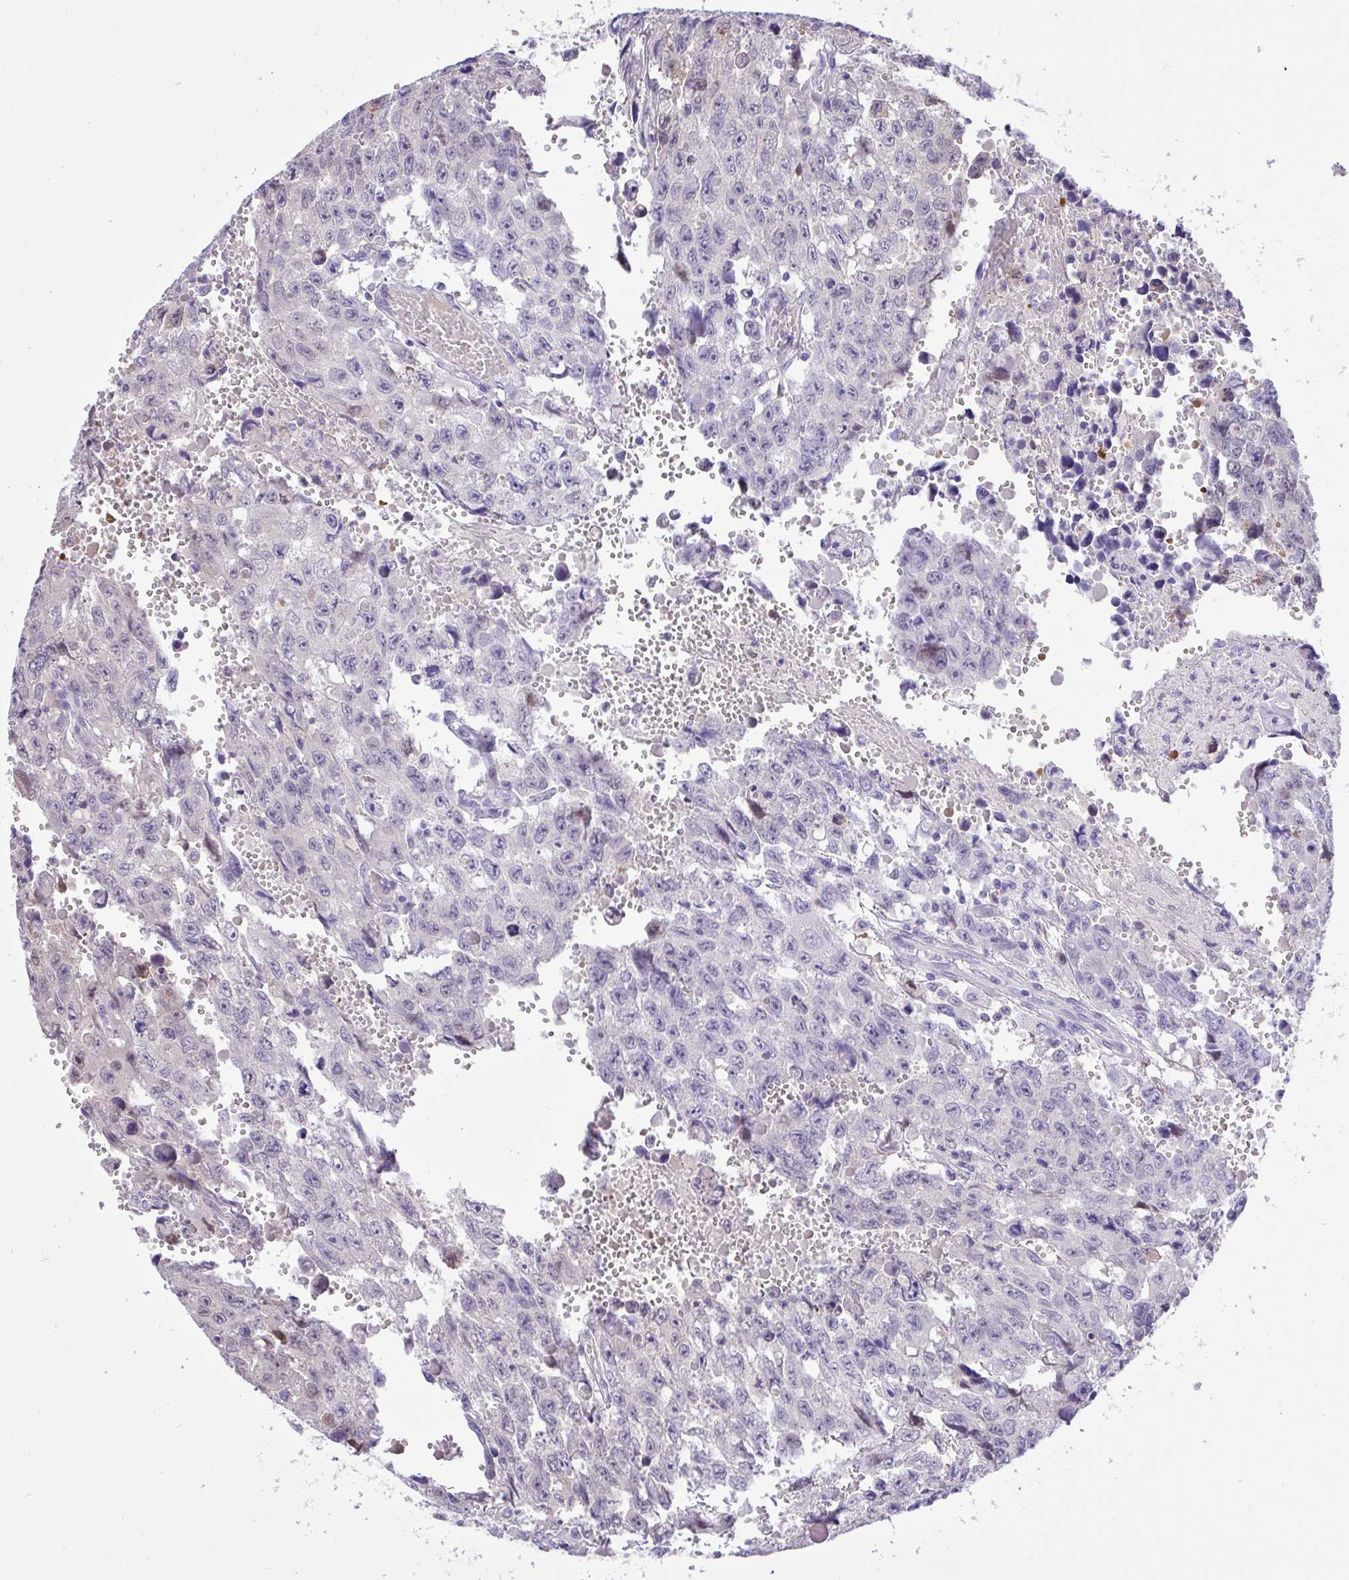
{"staining": {"intensity": "negative", "quantity": "none", "location": "none"}, "tissue": "testis cancer", "cell_type": "Tumor cells", "image_type": "cancer", "snomed": [{"axis": "morphology", "description": "Seminoma, NOS"}, {"axis": "topography", "description": "Testis"}], "caption": "Immunohistochemistry (IHC) micrograph of neoplastic tissue: seminoma (testis) stained with DAB reveals no significant protein expression in tumor cells.", "gene": "ZNF485", "patient": {"sex": "male", "age": 26}}